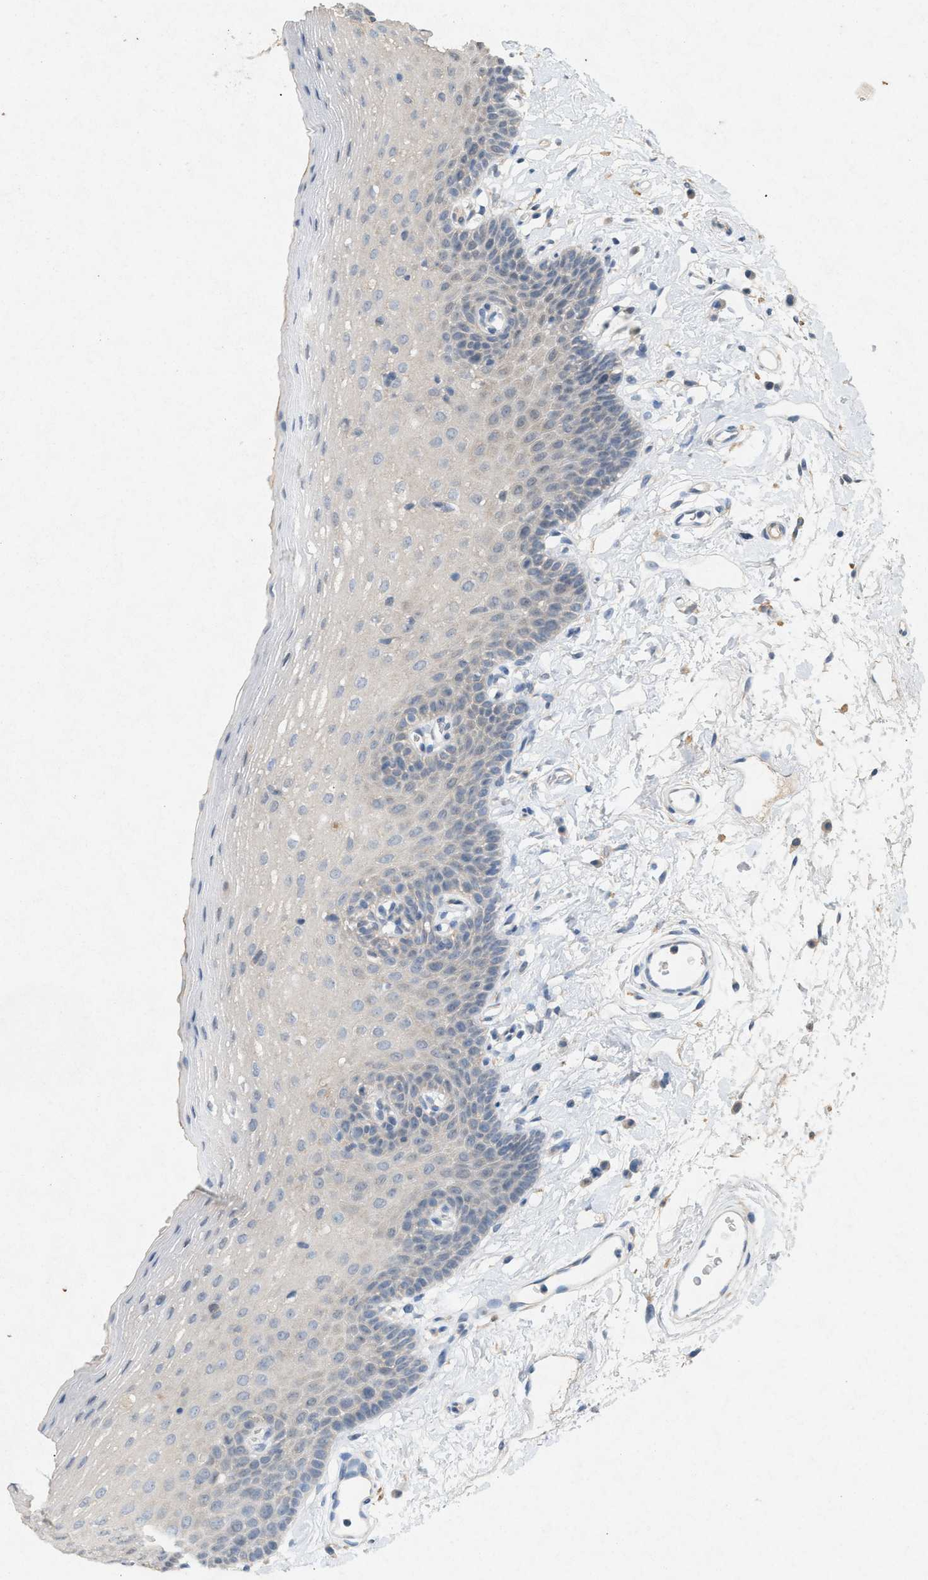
{"staining": {"intensity": "negative", "quantity": "none", "location": "none"}, "tissue": "oral mucosa", "cell_type": "Squamous epithelial cells", "image_type": "normal", "snomed": [{"axis": "morphology", "description": "Normal tissue, NOS"}, {"axis": "topography", "description": "Oral tissue"}], "caption": "An image of oral mucosa stained for a protein exhibits no brown staining in squamous epithelial cells.", "gene": "DCAF7", "patient": {"sex": "male", "age": 66}}